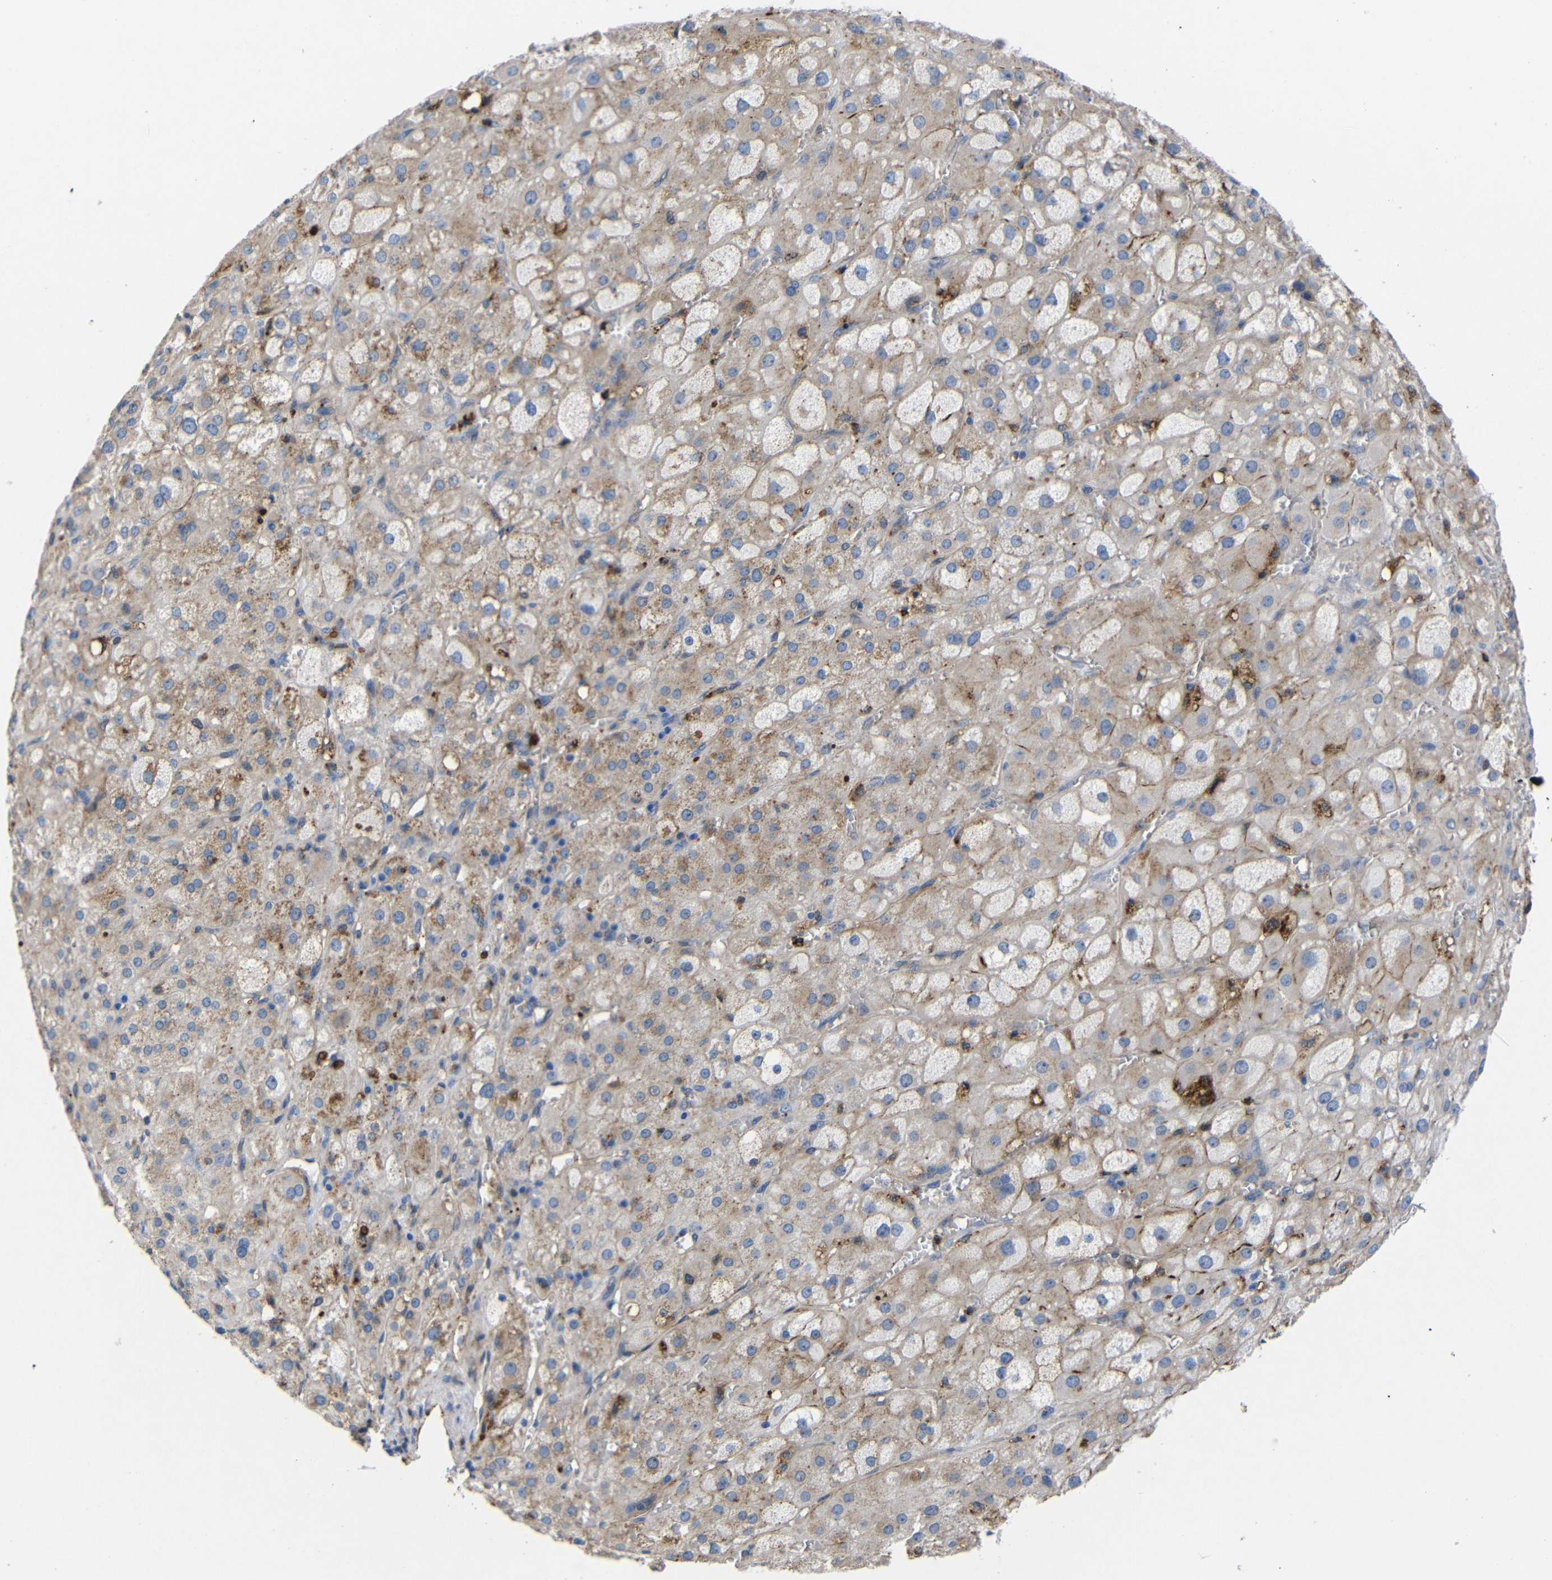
{"staining": {"intensity": "weak", "quantity": "25%-75%", "location": "cytoplasmic/membranous"}, "tissue": "adrenal gland", "cell_type": "Glandular cells", "image_type": "normal", "snomed": [{"axis": "morphology", "description": "Normal tissue, NOS"}, {"axis": "topography", "description": "Adrenal gland"}], "caption": "Immunohistochemistry of unremarkable human adrenal gland shows low levels of weak cytoplasmic/membranous expression in approximately 25%-75% of glandular cells. The staining is performed using DAB (3,3'-diaminobenzidine) brown chromogen to label protein expression. The nuclei are counter-stained blue using hematoxylin.", "gene": "SDCBP", "patient": {"sex": "female", "age": 47}}